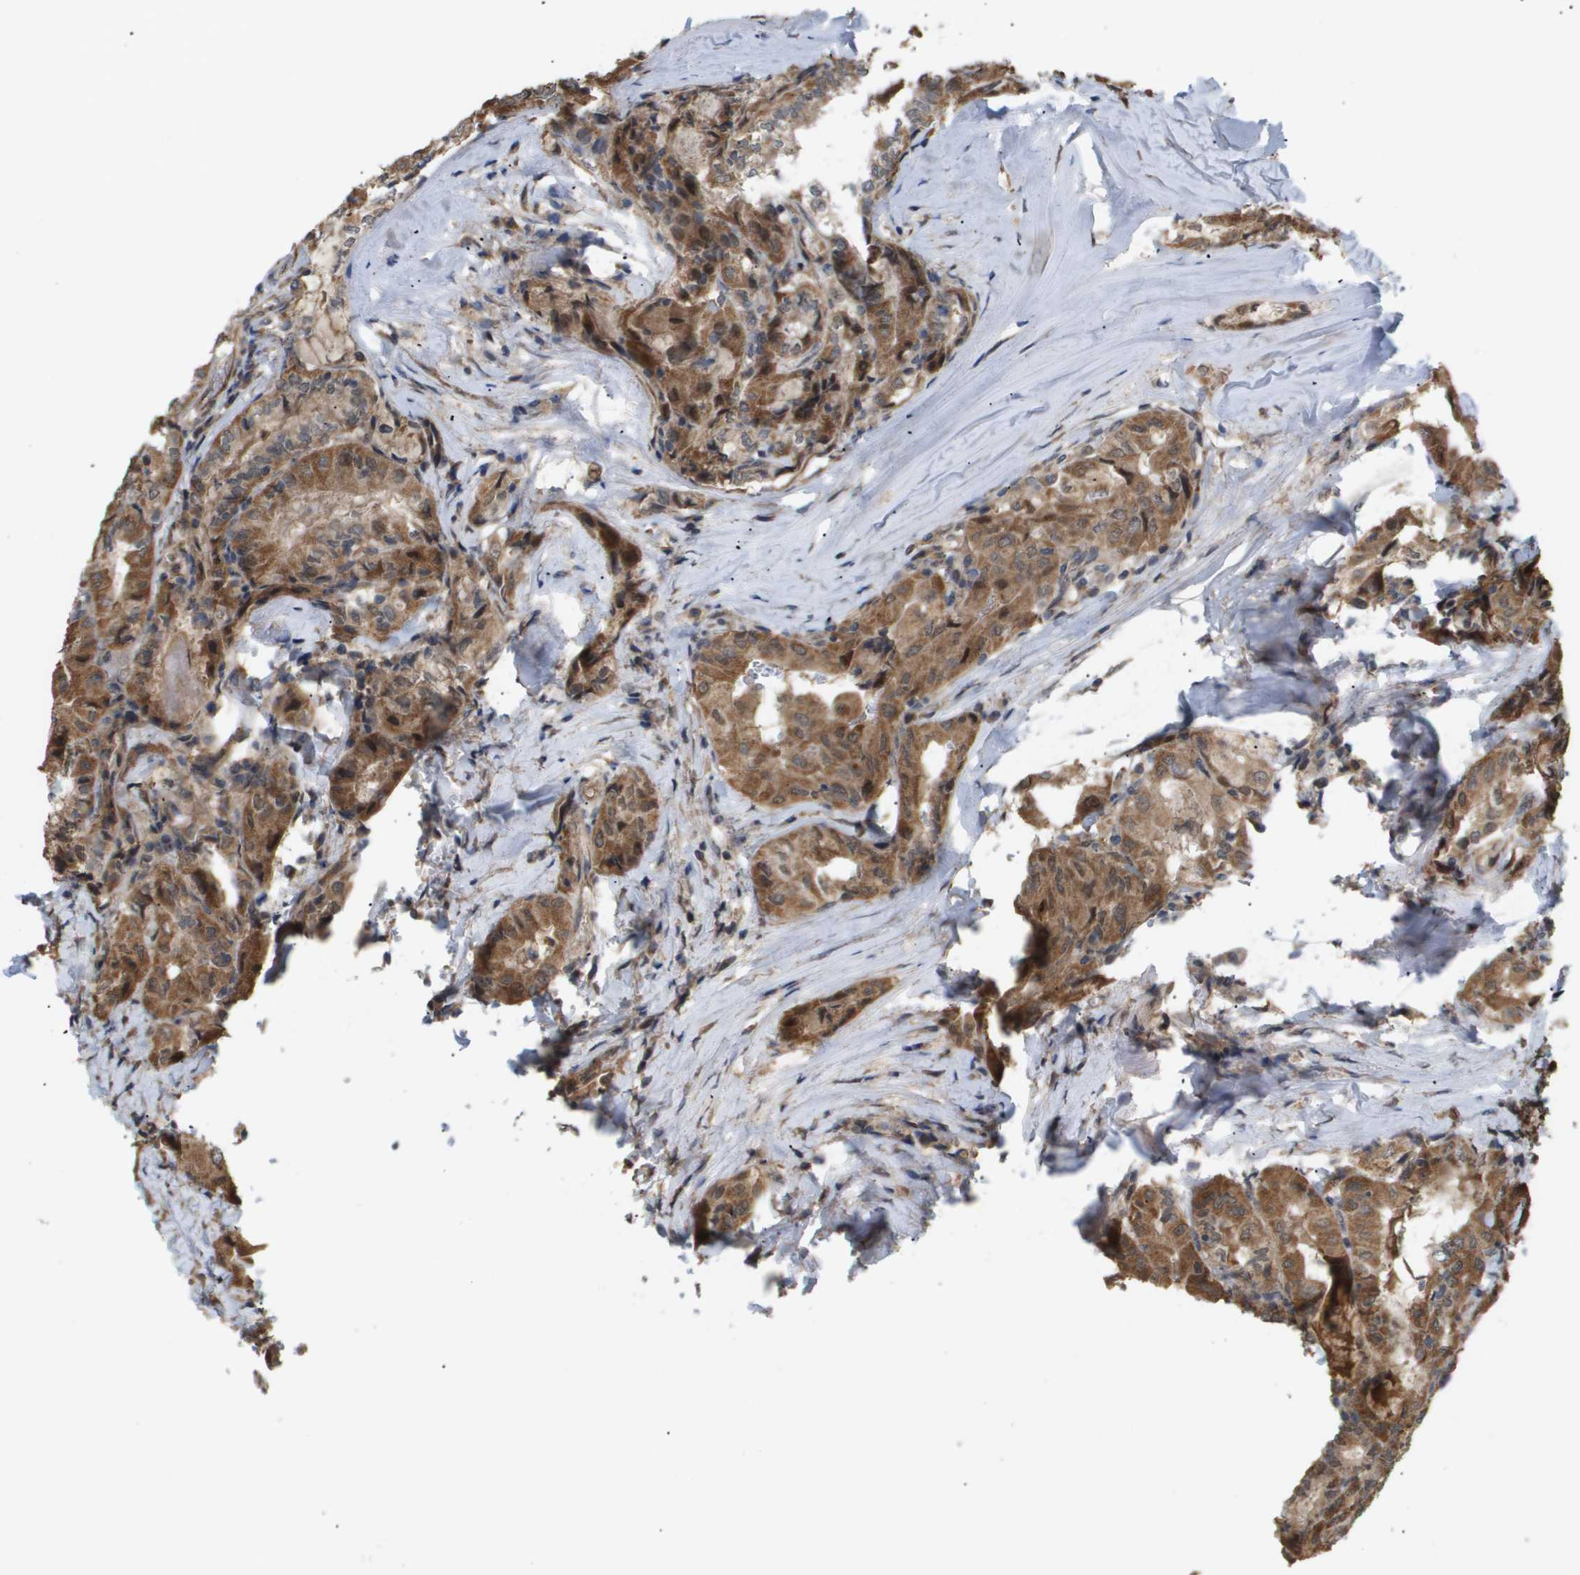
{"staining": {"intensity": "moderate", "quantity": ">75%", "location": "cytoplasmic/membranous"}, "tissue": "thyroid cancer", "cell_type": "Tumor cells", "image_type": "cancer", "snomed": [{"axis": "morphology", "description": "Papillary adenocarcinoma, NOS"}, {"axis": "topography", "description": "Thyroid gland"}], "caption": "Protein expression analysis of human thyroid papillary adenocarcinoma reveals moderate cytoplasmic/membranous expression in about >75% of tumor cells.", "gene": "PDGFB", "patient": {"sex": "female", "age": 42}}